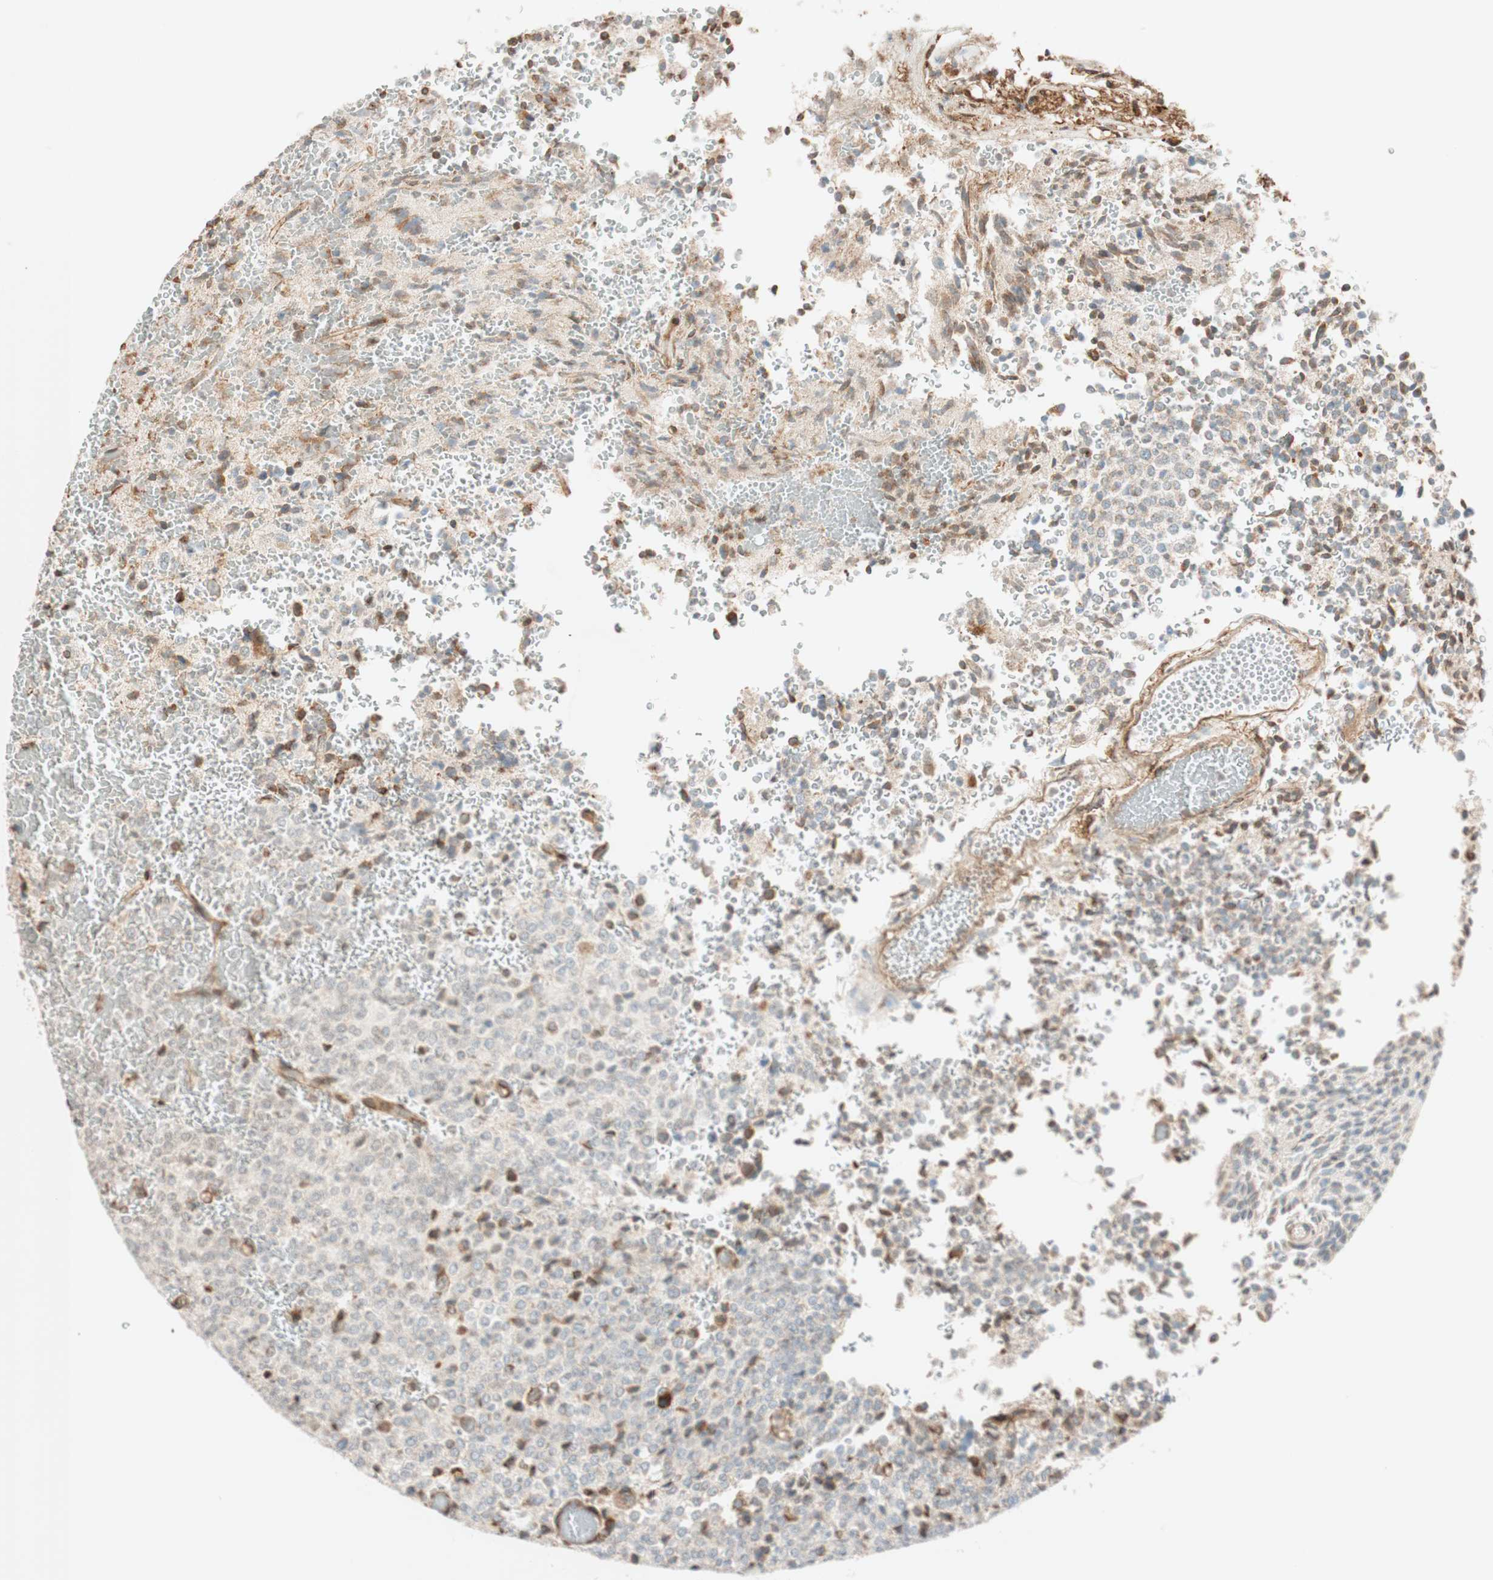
{"staining": {"intensity": "moderate", "quantity": "<25%", "location": "cytoplasmic/membranous"}, "tissue": "glioma", "cell_type": "Tumor cells", "image_type": "cancer", "snomed": [{"axis": "morphology", "description": "Glioma, malignant, High grade"}, {"axis": "topography", "description": "pancreas cauda"}], "caption": "The immunohistochemical stain shows moderate cytoplasmic/membranous positivity in tumor cells of glioma tissue. The protein of interest is stained brown, and the nuclei are stained in blue (DAB (3,3'-diaminobenzidine) IHC with brightfield microscopy, high magnification).", "gene": "PRKCSH", "patient": {"sex": "male", "age": 60}}